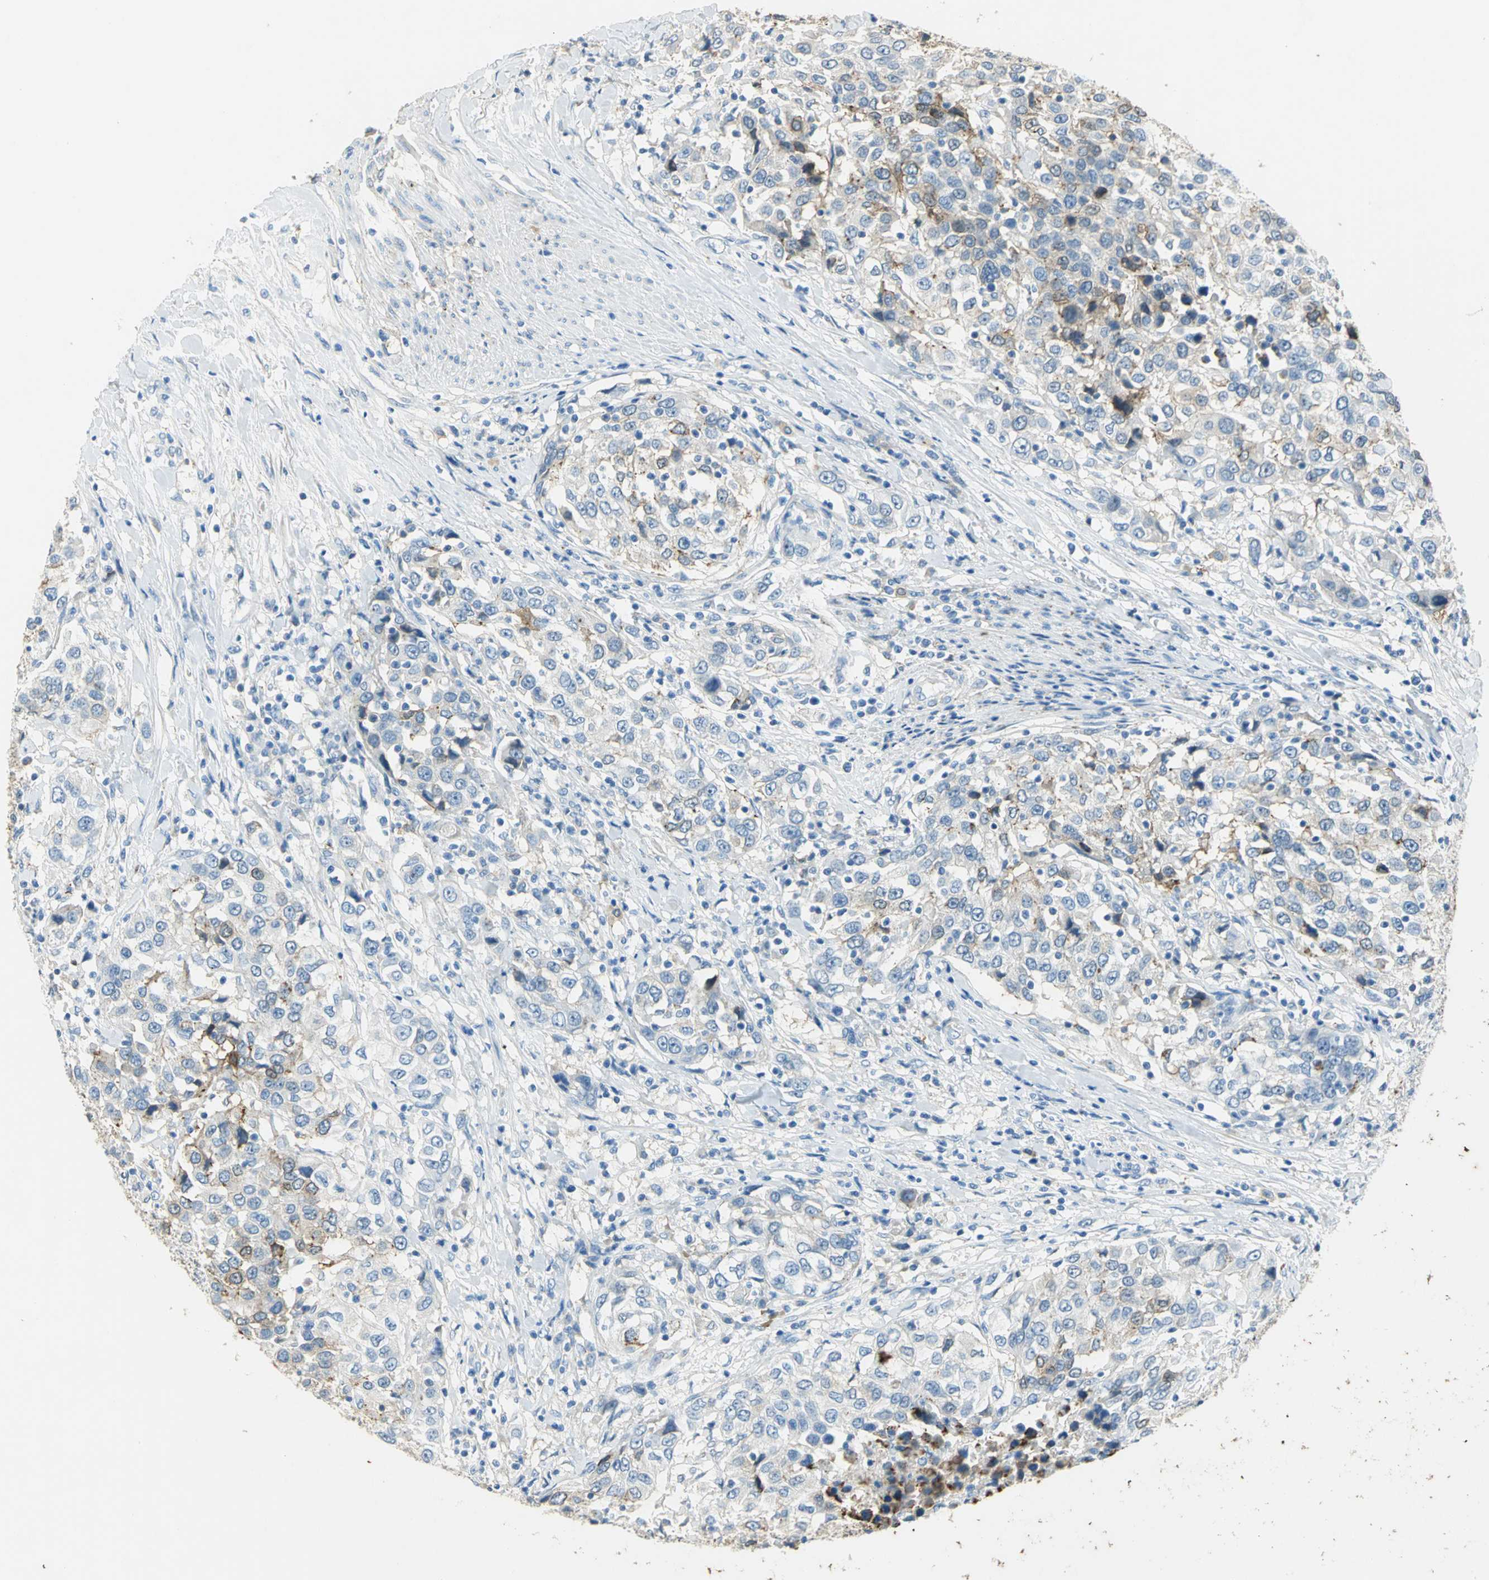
{"staining": {"intensity": "weak", "quantity": "<25%", "location": "cytoplasmic/membranous"}, "tissue": "urothelial cancer", "cell_type": "Tumor cells", "image_type": "cancer", "snomed": [{"axis": "morphology", "description": "Urothelial carcinoma, High grade"}, {"axis": "topography", "description": "Urinary bladder"}], "caption": "Immunohistochemistry of urothelial cancer reveals no staining in tumor cells.", "gene": "ANXA4", "patient": {"sex": "female", "age": 80}}